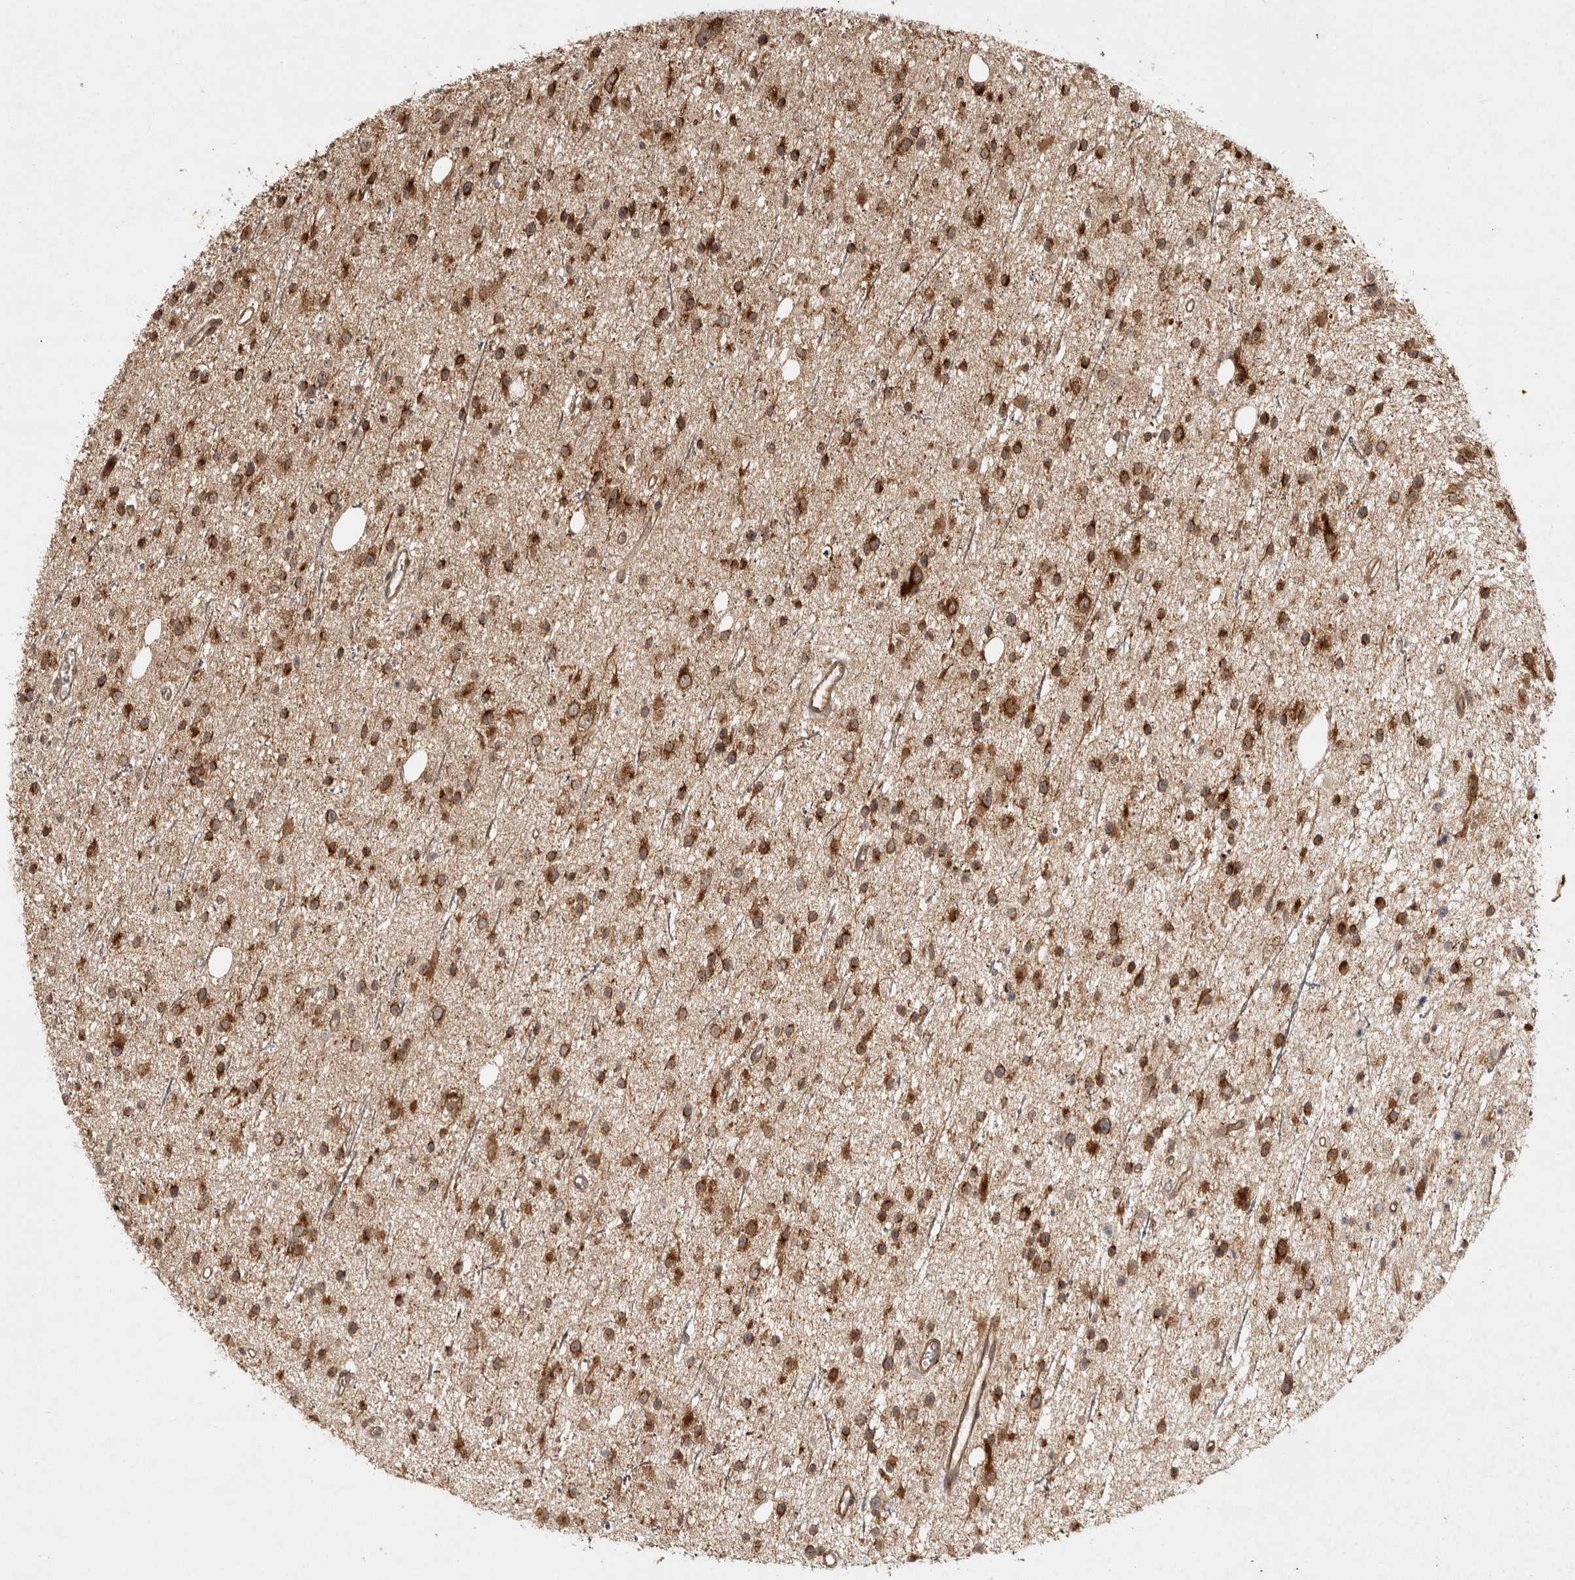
{"staining": {"intensity": "strong", "quantity": ">75%", "location": "cytoplasmic/membranous"}, "tissue": "glioma", "cell_type": "Tumor cells", "image_type": "cancer", "snomed": [{"axis": "morphology", "description": "Glioma, malignant, Low grade"}, {"axis": "topography", "description": "Cerebral cortex"}], "caption": "Immunohistochemistry (IHC) of human low-grade glioma (malignant) shows high levels of strong cytoplasmic/membranous staining in approximately >75% of tumor cells.", "gene": "CAMSAP2", "patient": {"sex": "female", "age": 39}}